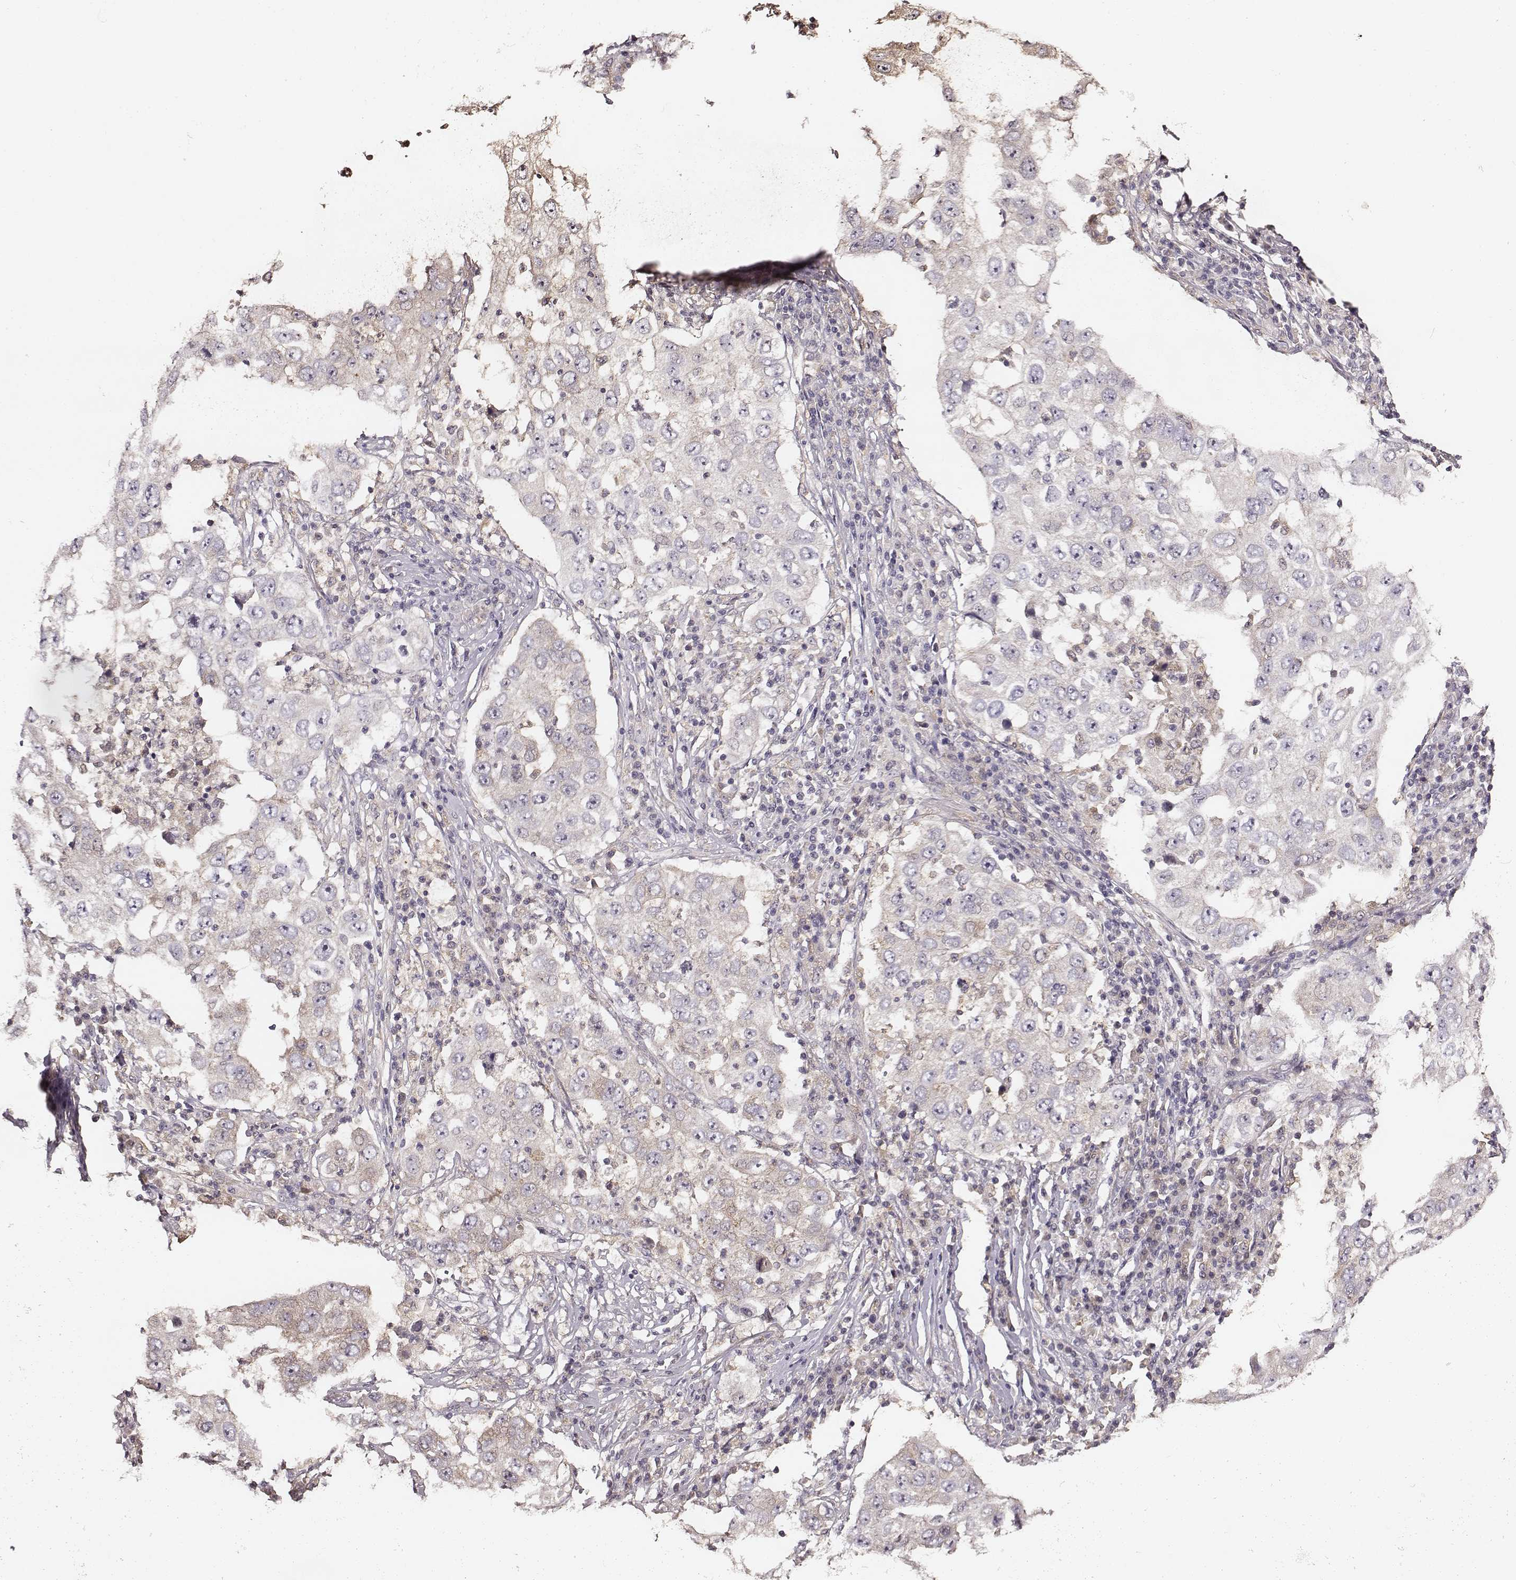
{"staining": {"intensity": "weak", "quantity": "<25%", "location": "cytoplasmic/membranous"}, "tissue": "lung cancer", "cell_type": "Tumor cells", "image_type": "cancer", "snomed": [{"axis": "morphology", "description": "Adenocarcinoma, NOS"}, {"axis": "topography", "description": "Lung"}], "caption": "Tumor cells show no significant expression in lung adenocarcinoma. (DAB immunohistochemistry (IHC), high magnification).", "gene": "VPS26A", "patient": {"sex": "male", "age": 73}}